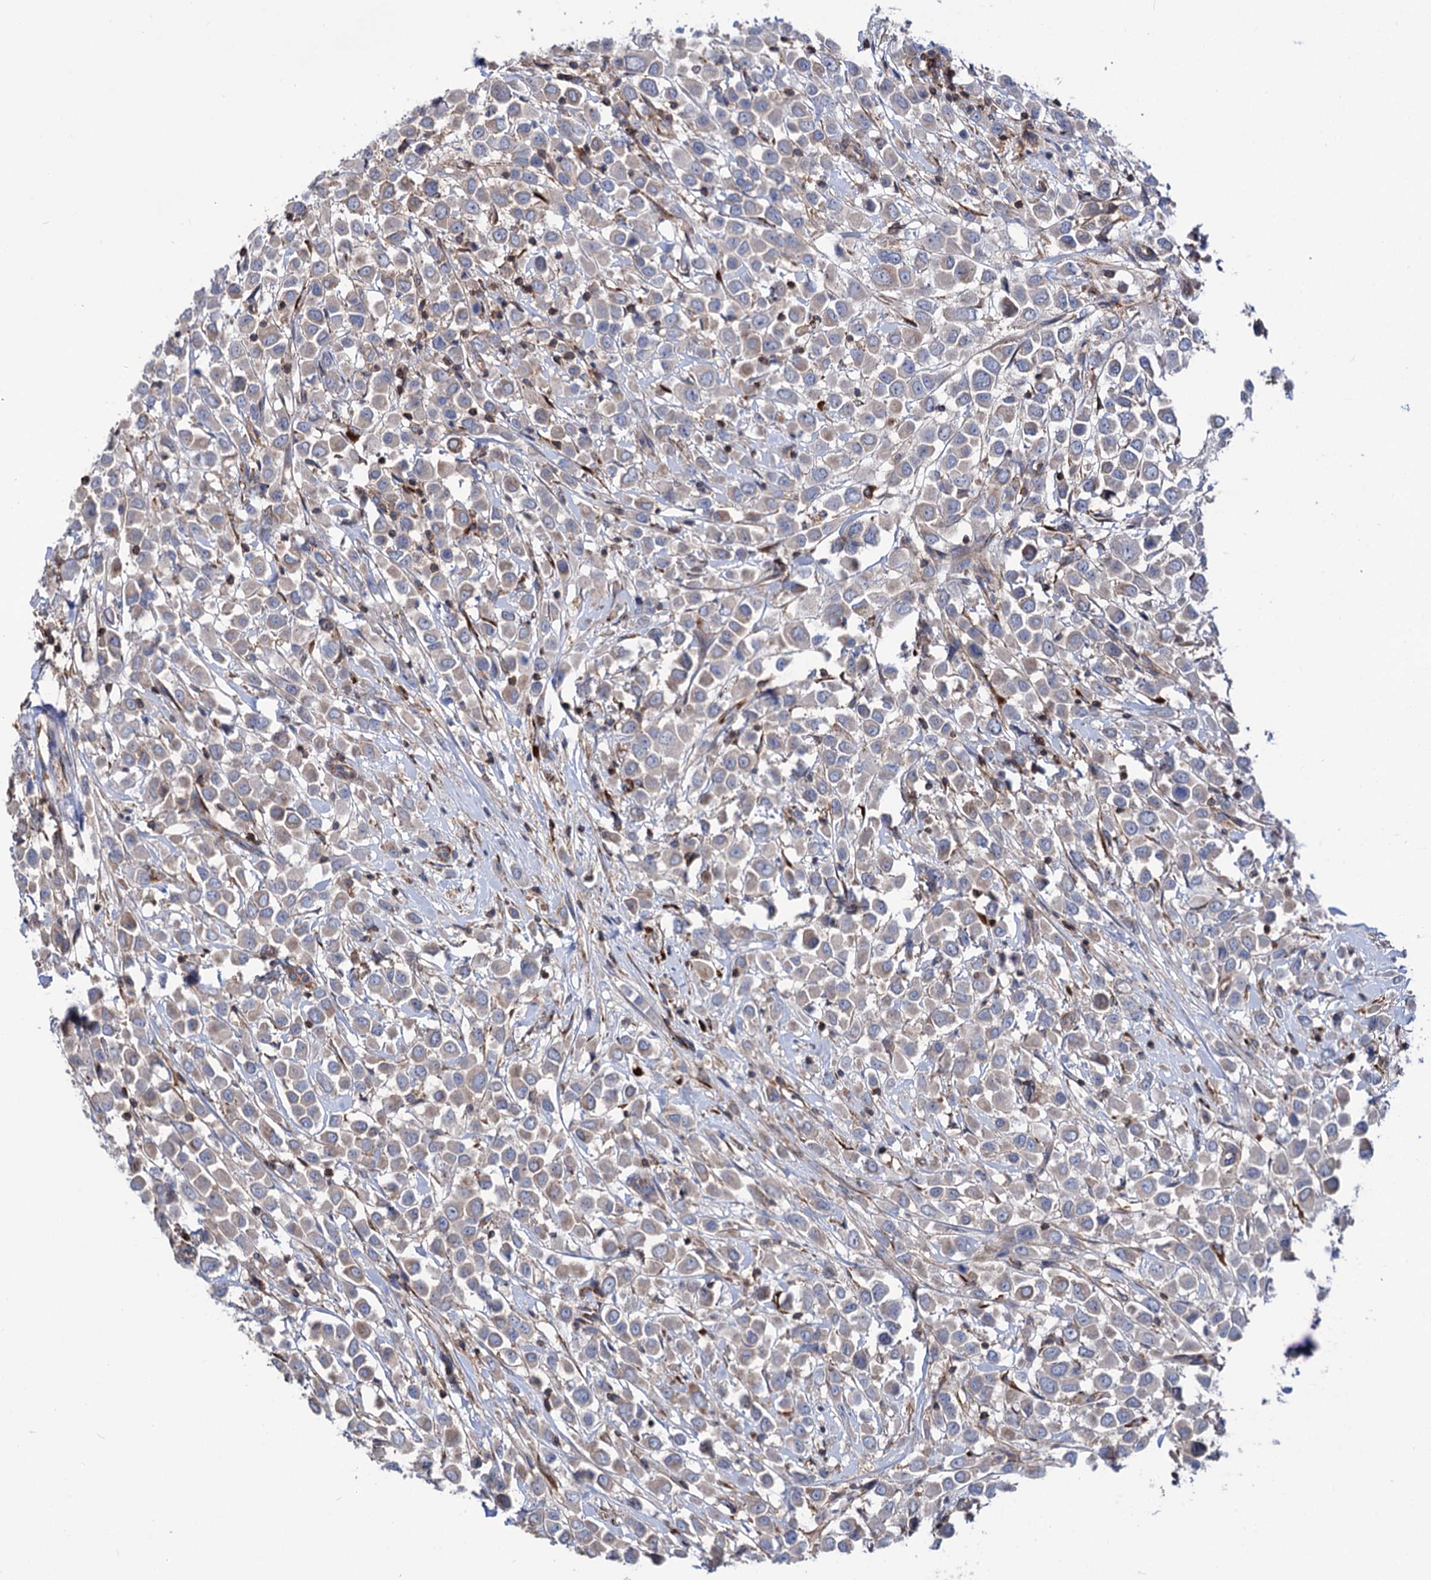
{"staining": {"intensity": "negative", "quantity": "none", "location": "none"}, "tissue": "breast cancer", "cell_type": "Tumor cells", "image_type": "cancer", "snomed": [{"axis": "morphology", "description": "Duct carcinoma"}, {"axis": "topography", "description": "Breast"}], "caption": "DAB immunohistochemical staining of human breast cancer (intraductal carcinoma) shows no significant expression in tumor cells.", "gene": "DEF6", "patient": {"sex": "female", "age": 61}}